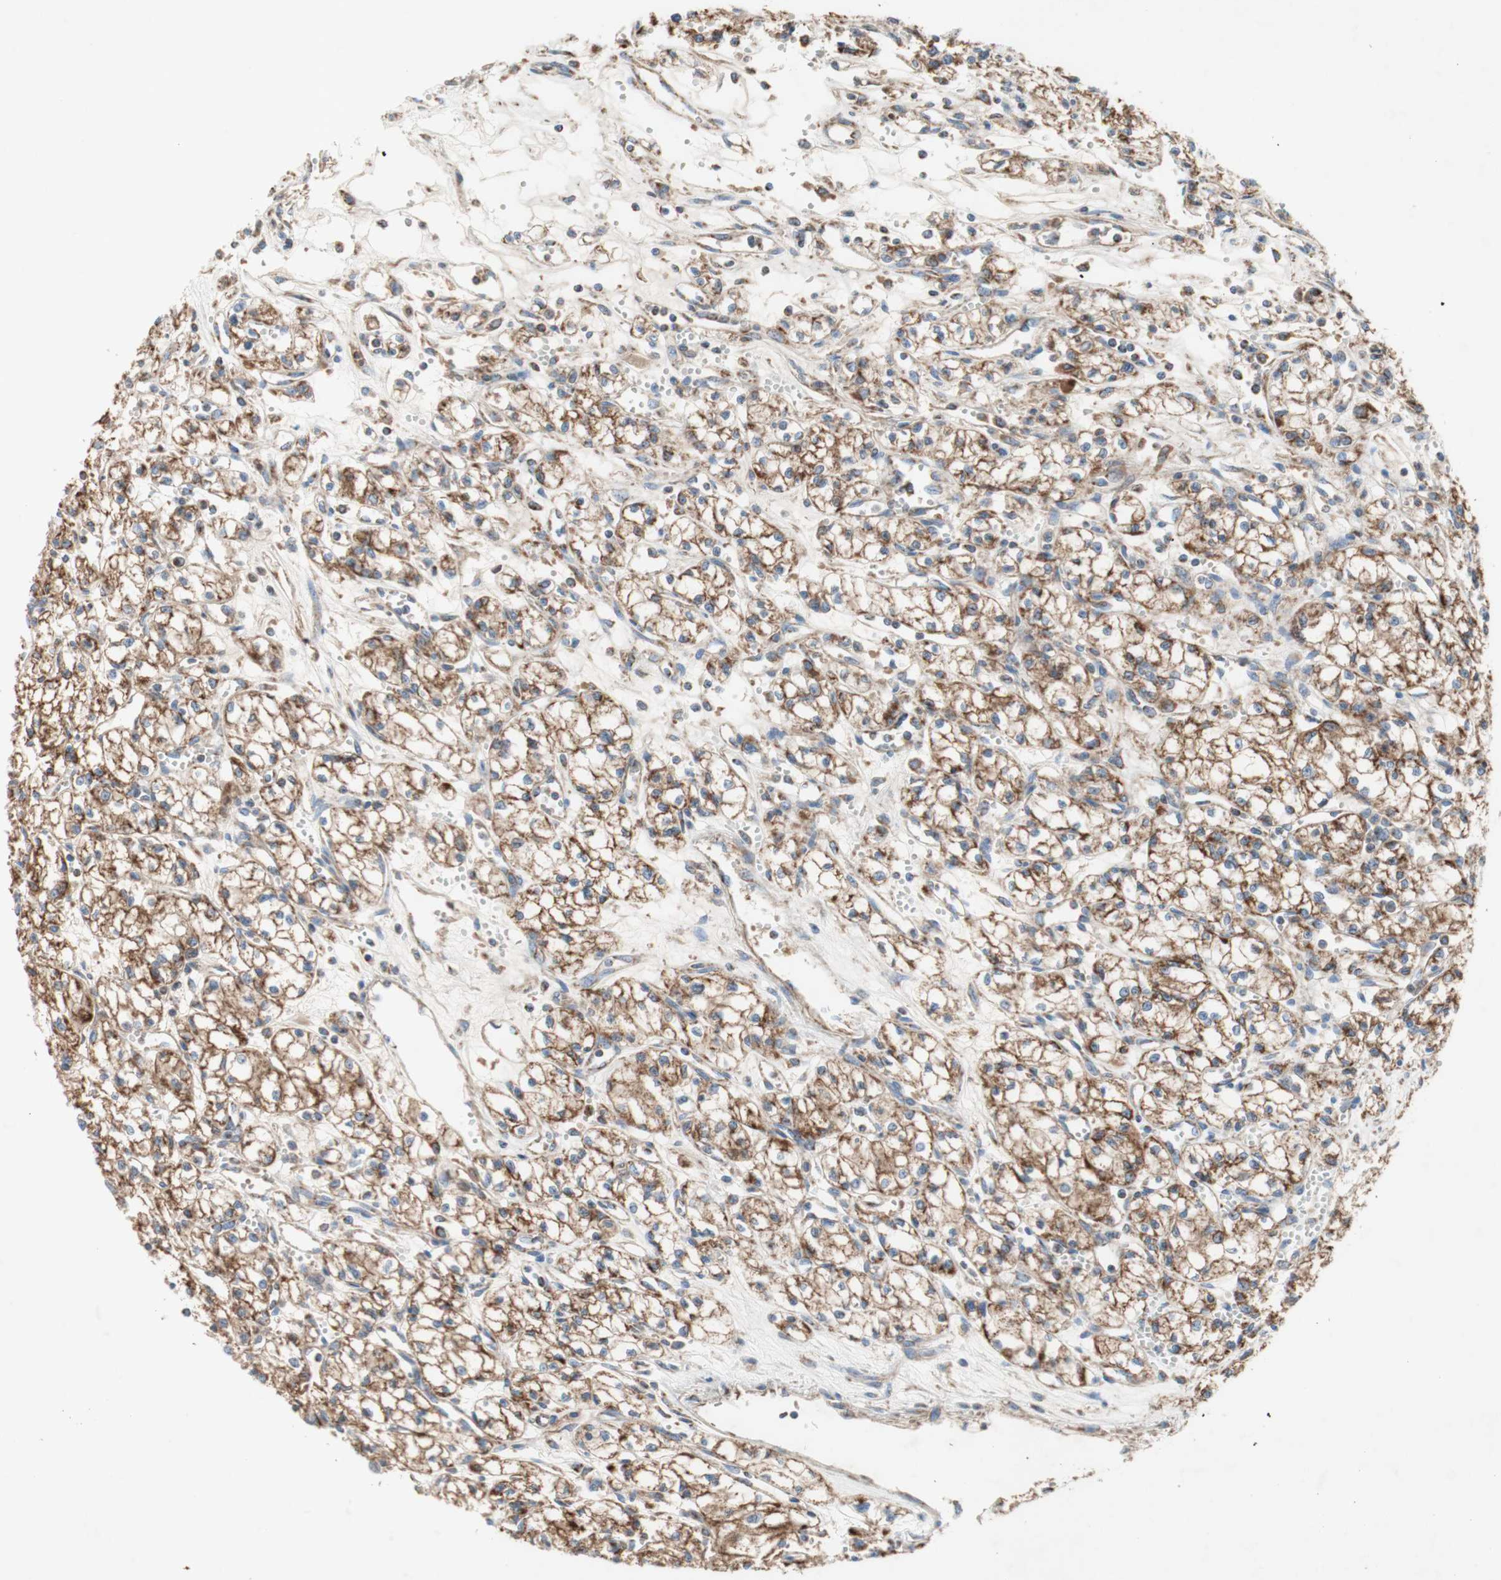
{"staining": {"intensity": "moderate", "quantity": ">75%", "location": "cytoplasmic/membranous"}, "tissue": "renal cancer", "cell_type": "Tumor cells", "image_type": "cancer", "snomed": [{"axis": "morphology", "description": "Normal tissue, NOS"}, {"axis": "morphology", "description": "Adenocarcinoma, NOS"}, {"axis": "topography", "description": "Kidney"}], "caption": "IHC (DAB (3,3'-diaminobenzidine)) staining of human renal cancer (adenocarcinoma) shows moderate cytoplasmic/membranous protein positivity in about >75% of tumor cells. (Brightfield microscopy of DAB IHC at high magnification).", "gene": "SDHB", "patient": {"sex": "male", "age": 59}}